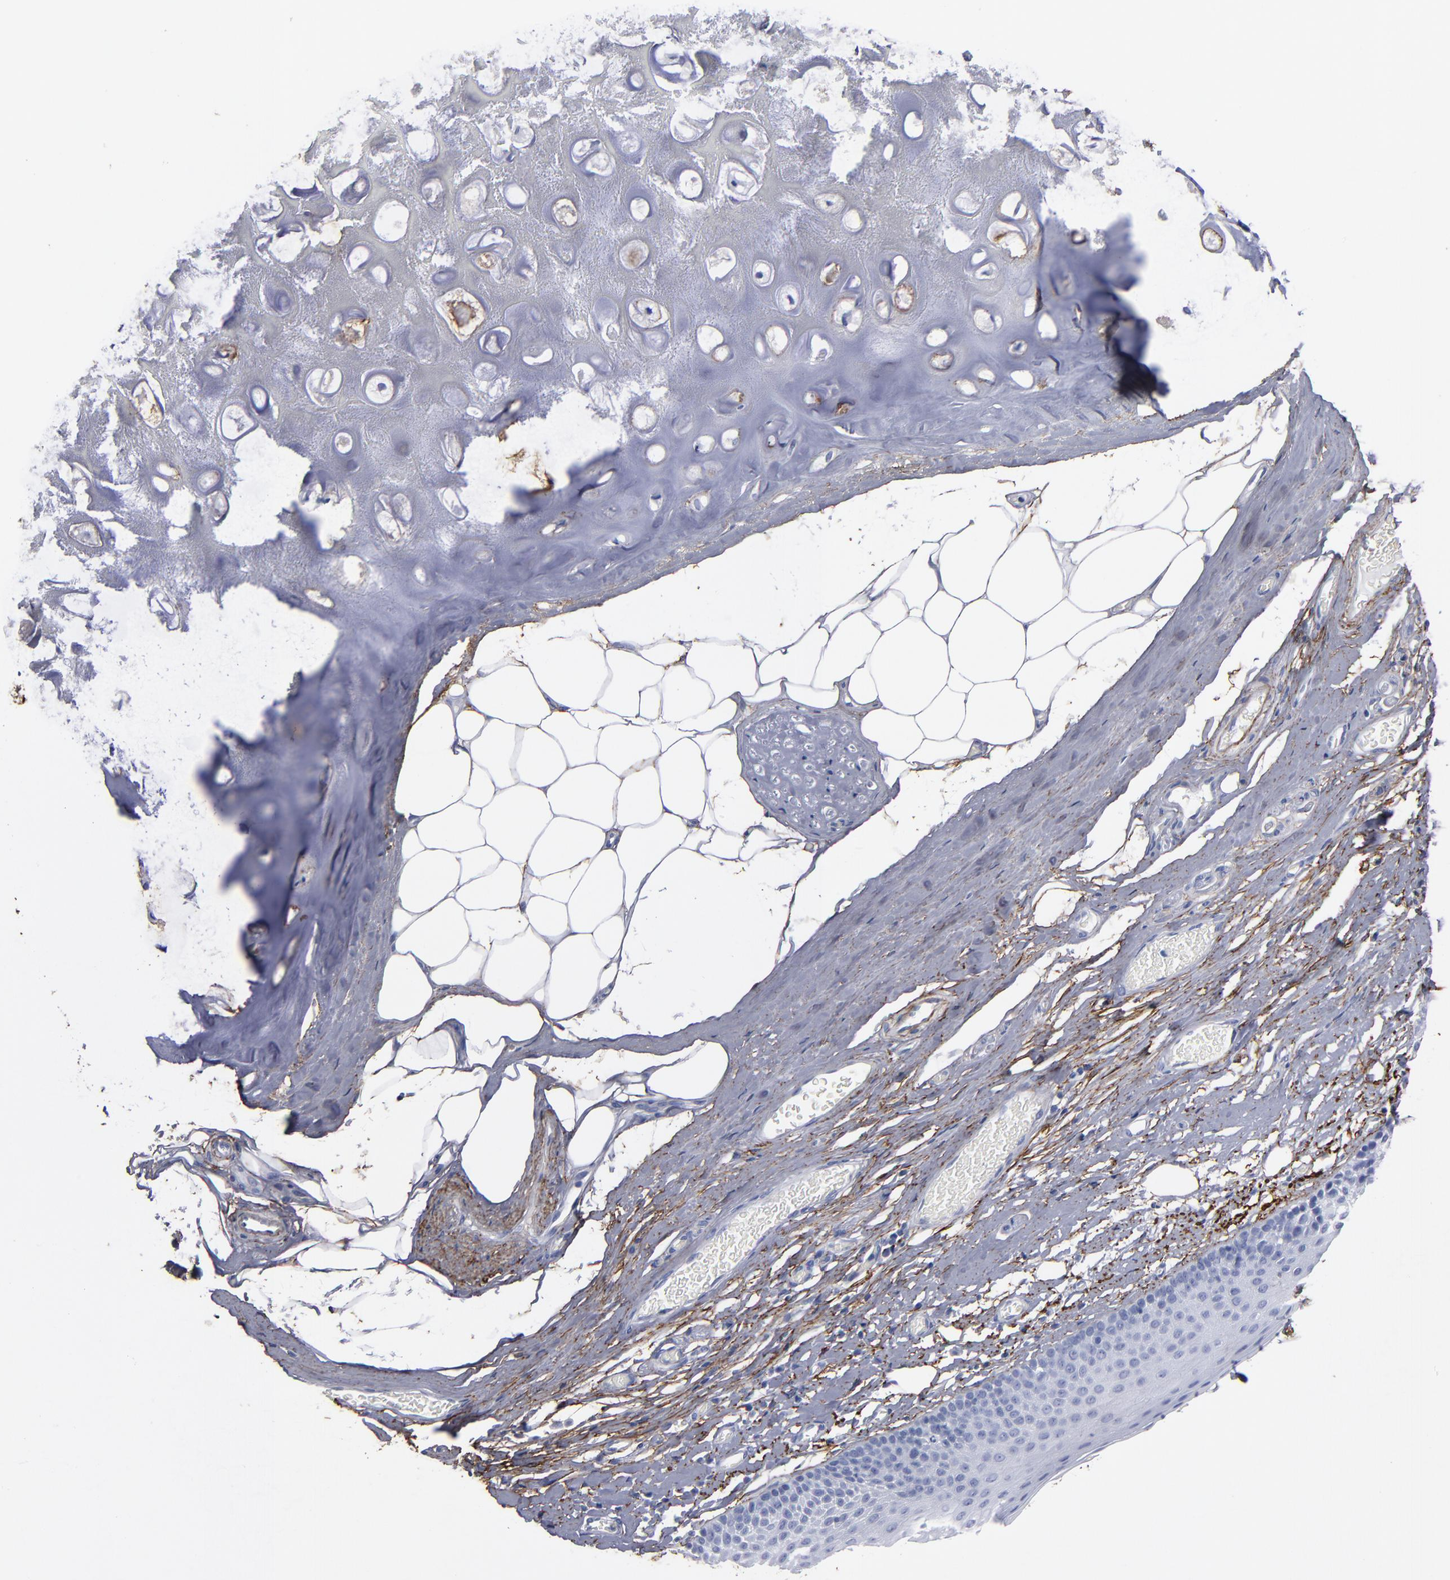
{"staining": {"intensity": "negative", "quantity": "none", "location": "none"}, "tissue": "nasopharynx", "cell_type": "Respiratory epithelial cells", "image_type": "normal", "snomed": [{"axis": "morphology", "description": "Normal tissue, NOS"}, {"axis": "topography", "description": "Nasopharynx"}], "caption": "Nasopharynx was stained to show a protein in brown. There is no significant expression in respiratory epithelial cells. (DAB (3,3'-diaminobenzidine) immunohistochemistry with hematoxylin counter stain).", "gene": "EMILIN1", "patient": {"sex": "male", "age": 56}}